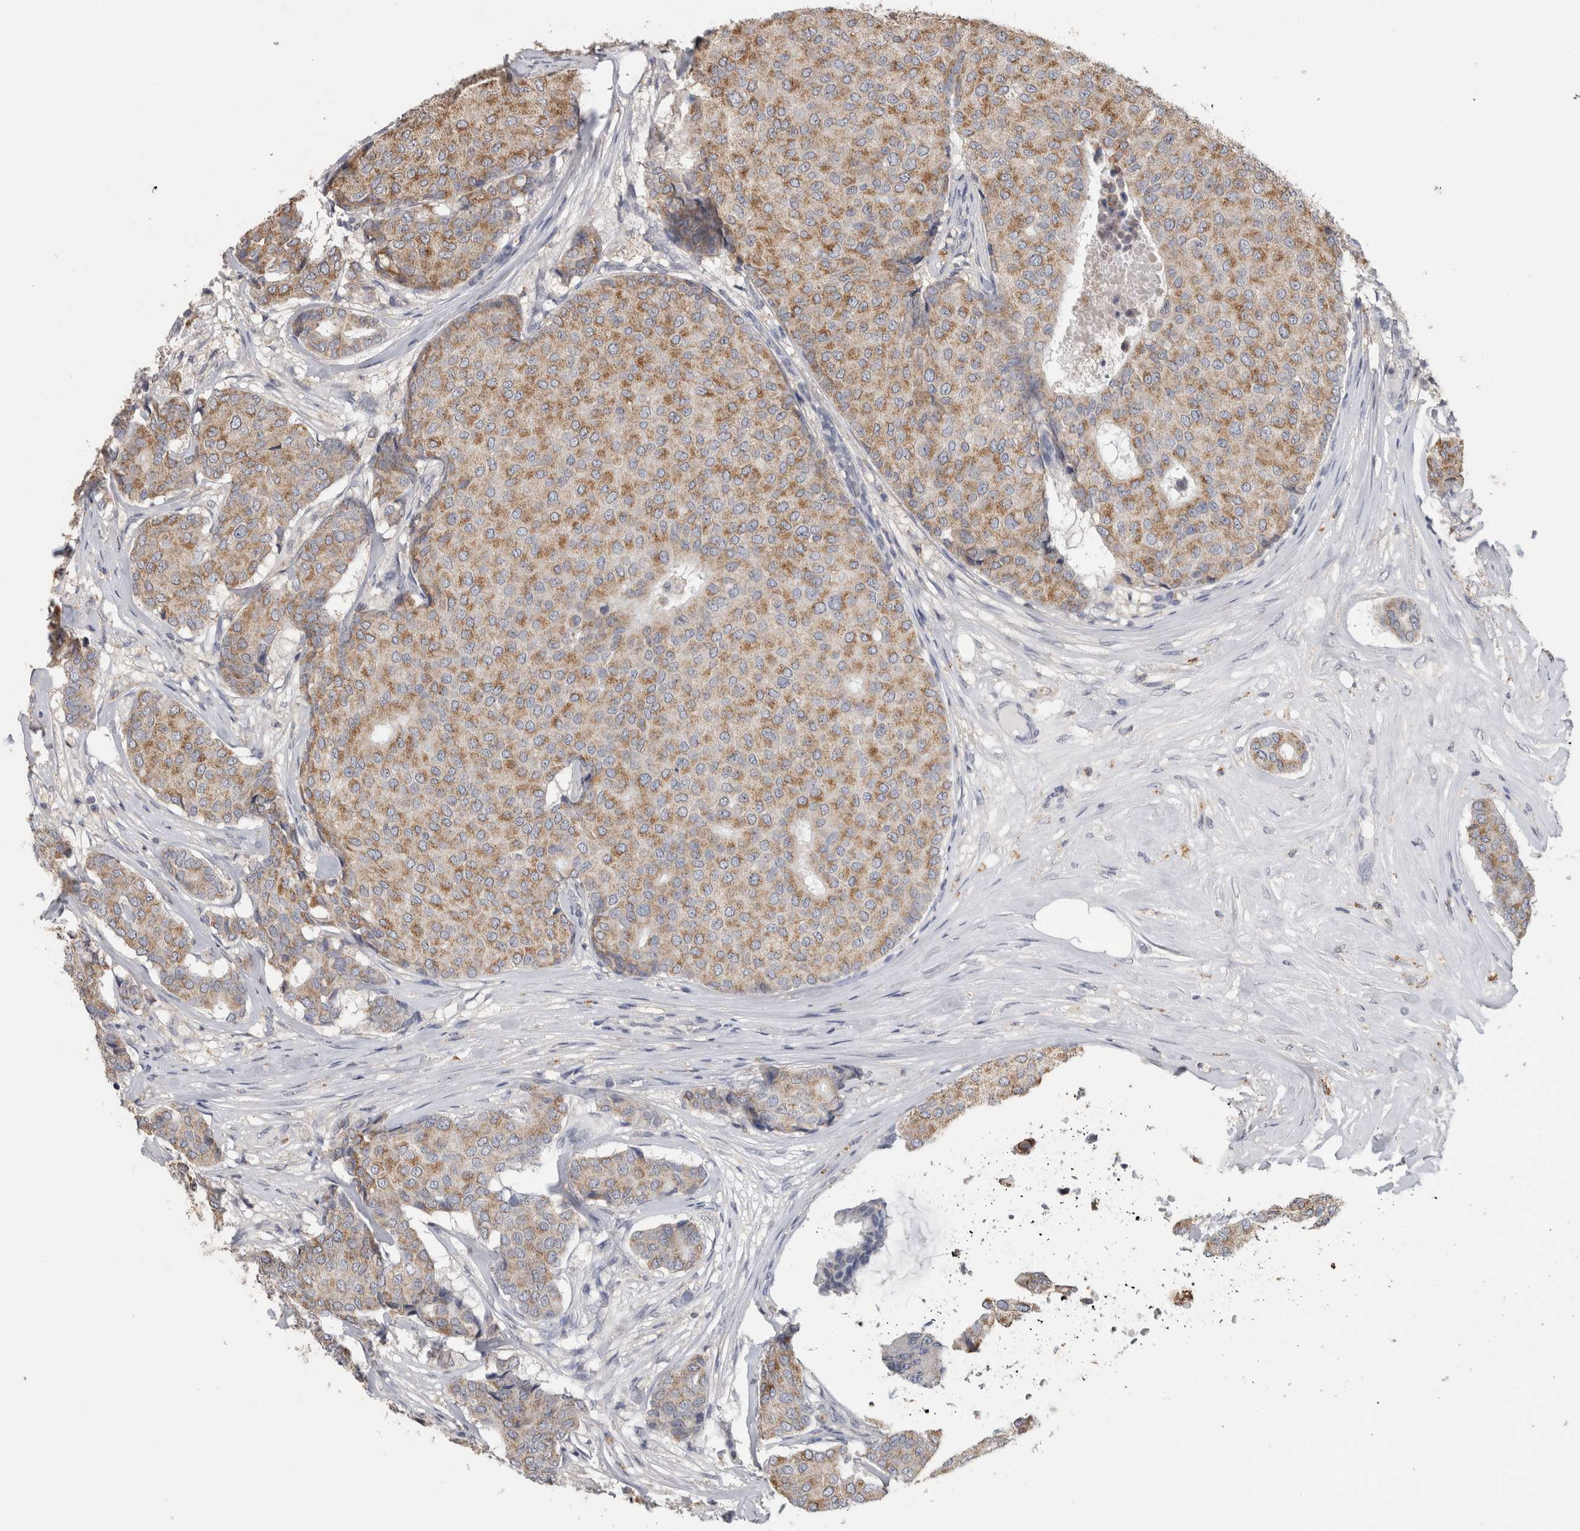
{"staining": {"intensity": "moderate", "quantity": ">75%", "location": "cytoplasmic/membranous"}, "tissue": "breast cancer", "cell_type": "Tumor cells", "image_type": "cancer", "snomed": [{"axis": "morphology", "description": "Duct carcinoma"}, {"axis": "topography", "description": "Breast"}], "caption": "An IHC histopathology image of neoplastic tissue is shown. Protein staining in brown shows moderate cytoplasmic/membranous positivity in breast cancer (infiltrating ductal carcinoma) within tumor cells.", "gene": "CNTFR", "patient": {"sex": "female", "age": 75}}